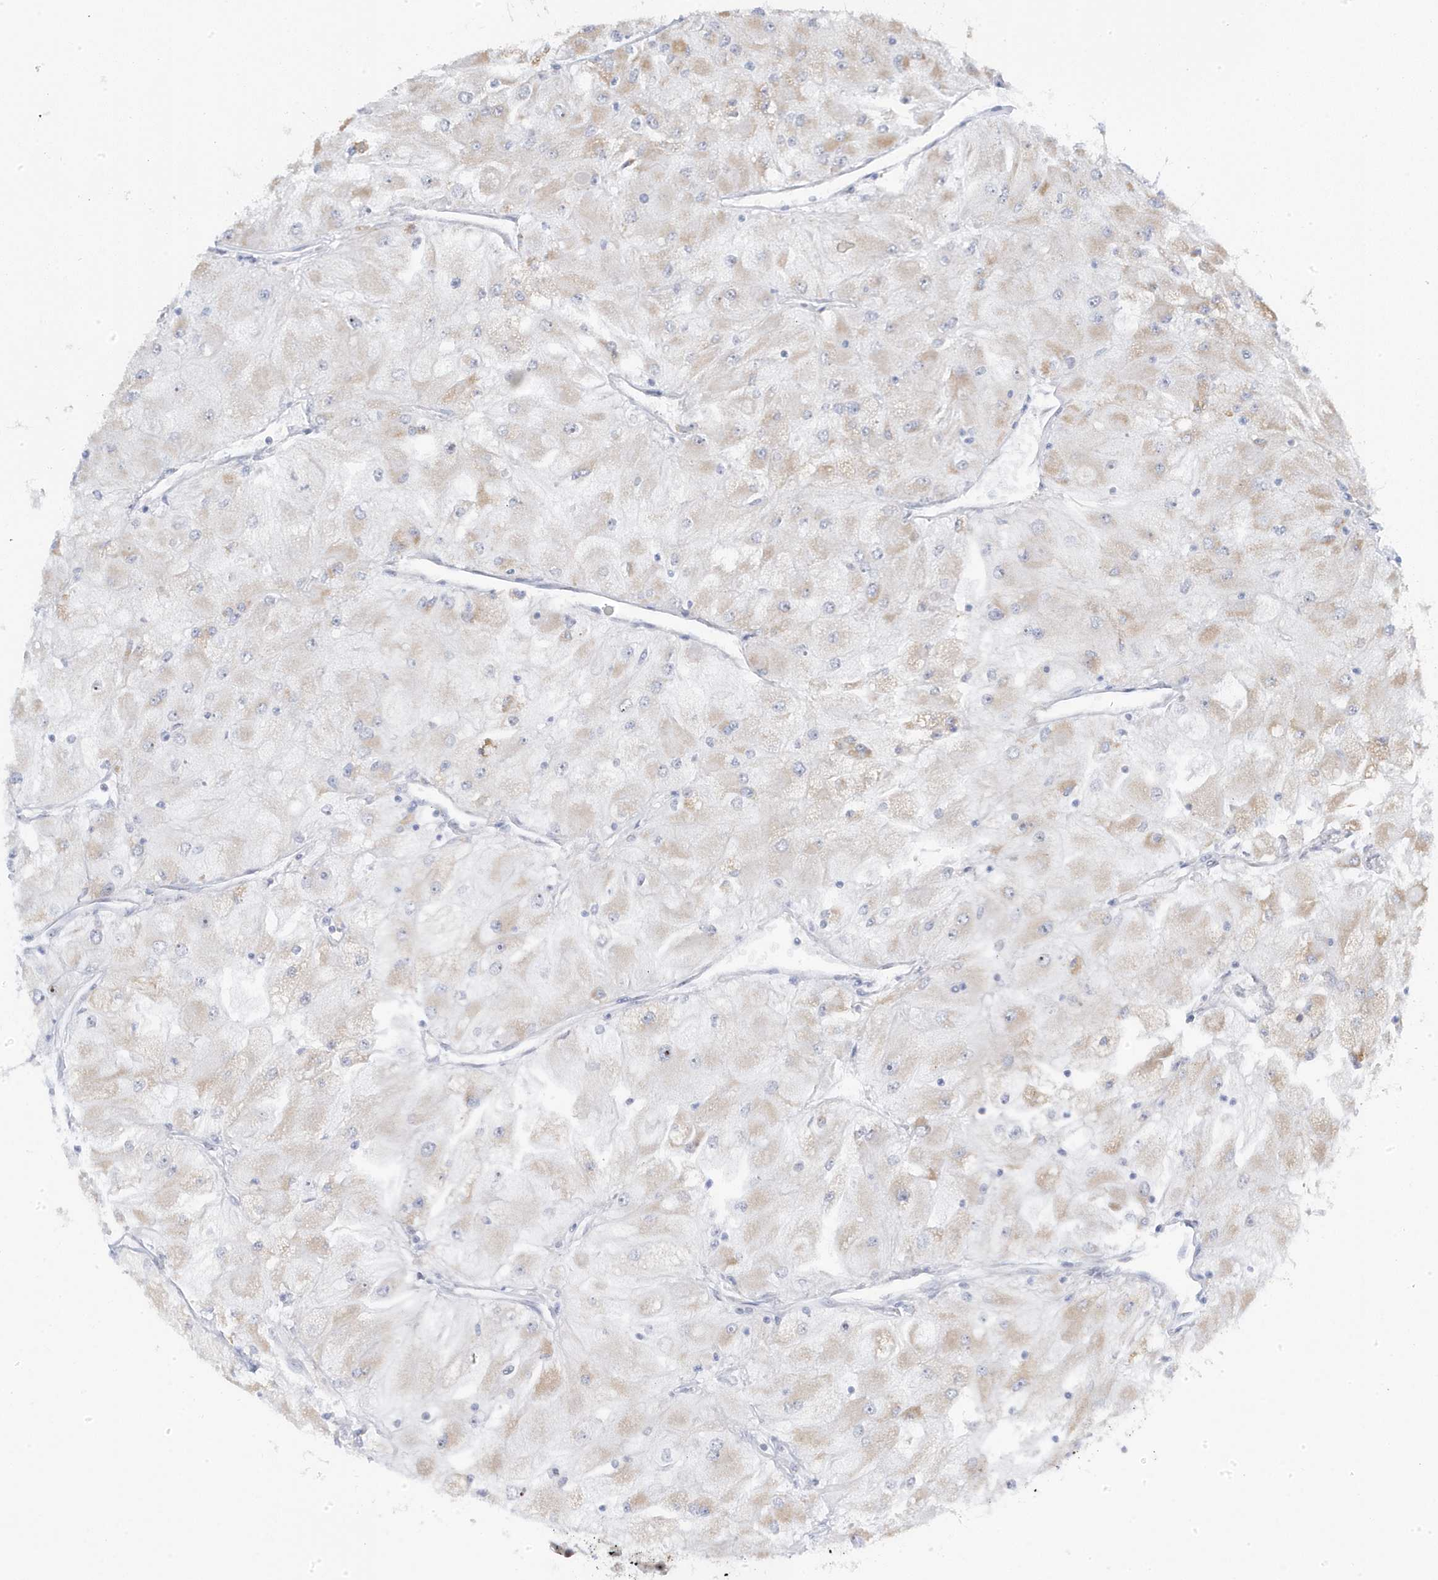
{"staining": {"intensity": "weak", "quantity": "<25%", "location": "cytoplasmic/membranous"}, "tissue": "renal cancer", "cell_type": "Tumor cells", "image_type": "cancer", "snomed": [{"axis": "morphology", "description": "Adenocarcinoma, NOS"}, {"axis": "topography", "description": "Kidney"}], "caption": "Protein analysis of adenocarcinoma (renal) reveals no significant expression in tumor cells.", "gene": "TSEN15", "patient": {"sex": "male", "age": 80}}